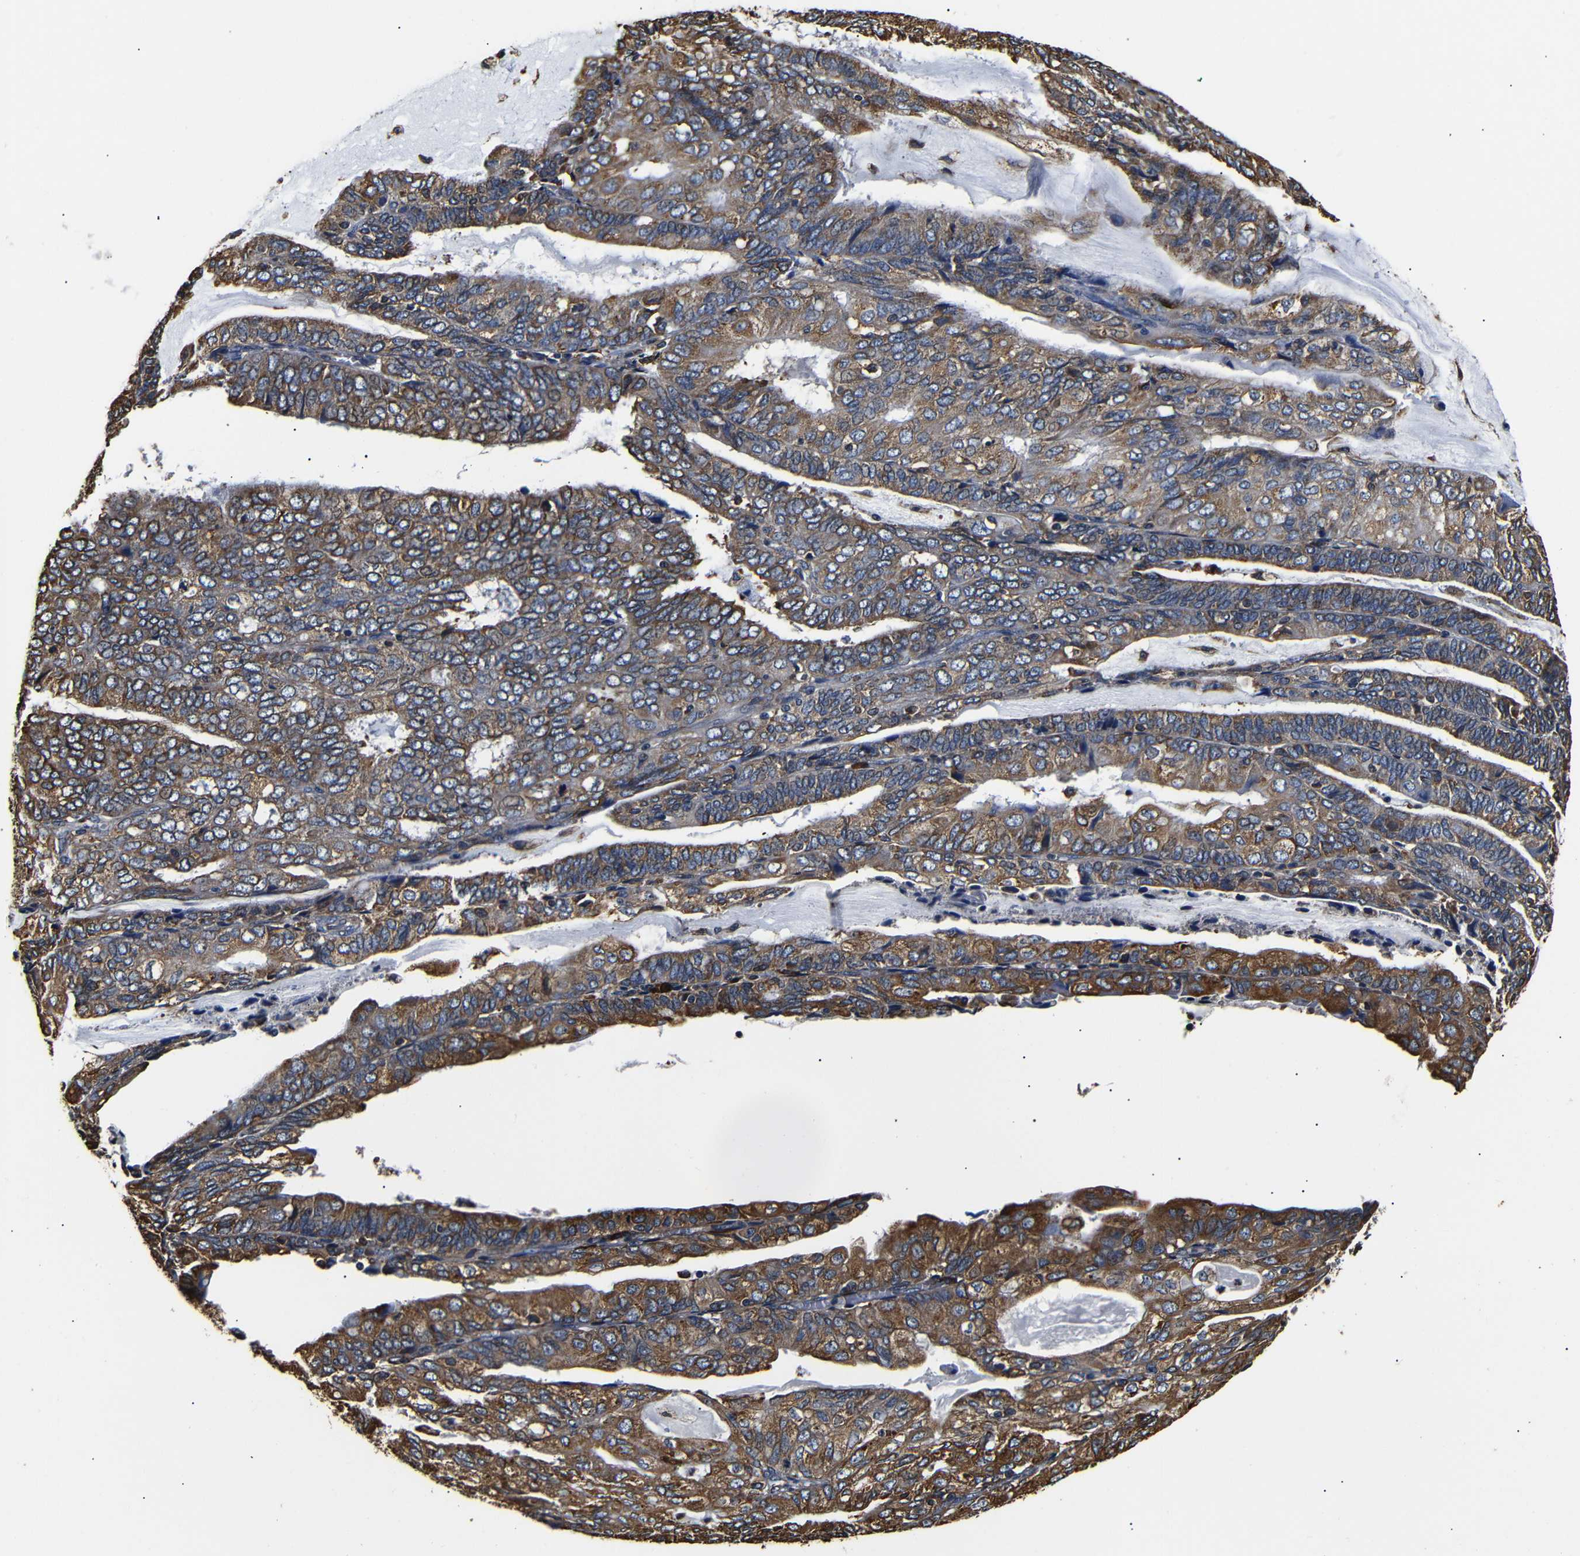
{"staining": {"intensity": "moderate", "quantity": "25%-75%", "location": "cytoplasmic/membranous"}, "tissue": "endometrial cancer", "cell_type": "Tumor cells", "image_type": "cancer", "snomed": [{"axis": "morphology", "description": "Adenocarcinoma, NOS"}, {"axis": "topography", "description": "Endometrium"}], "caption": "Adenocarcinoma (endometrial) tissue displays moderate cytoplasmic/membranous staining in approximately 25%-75% of tumor cells", "gene": "HHIP", "patient": {"sex": "female", "age": 81}}